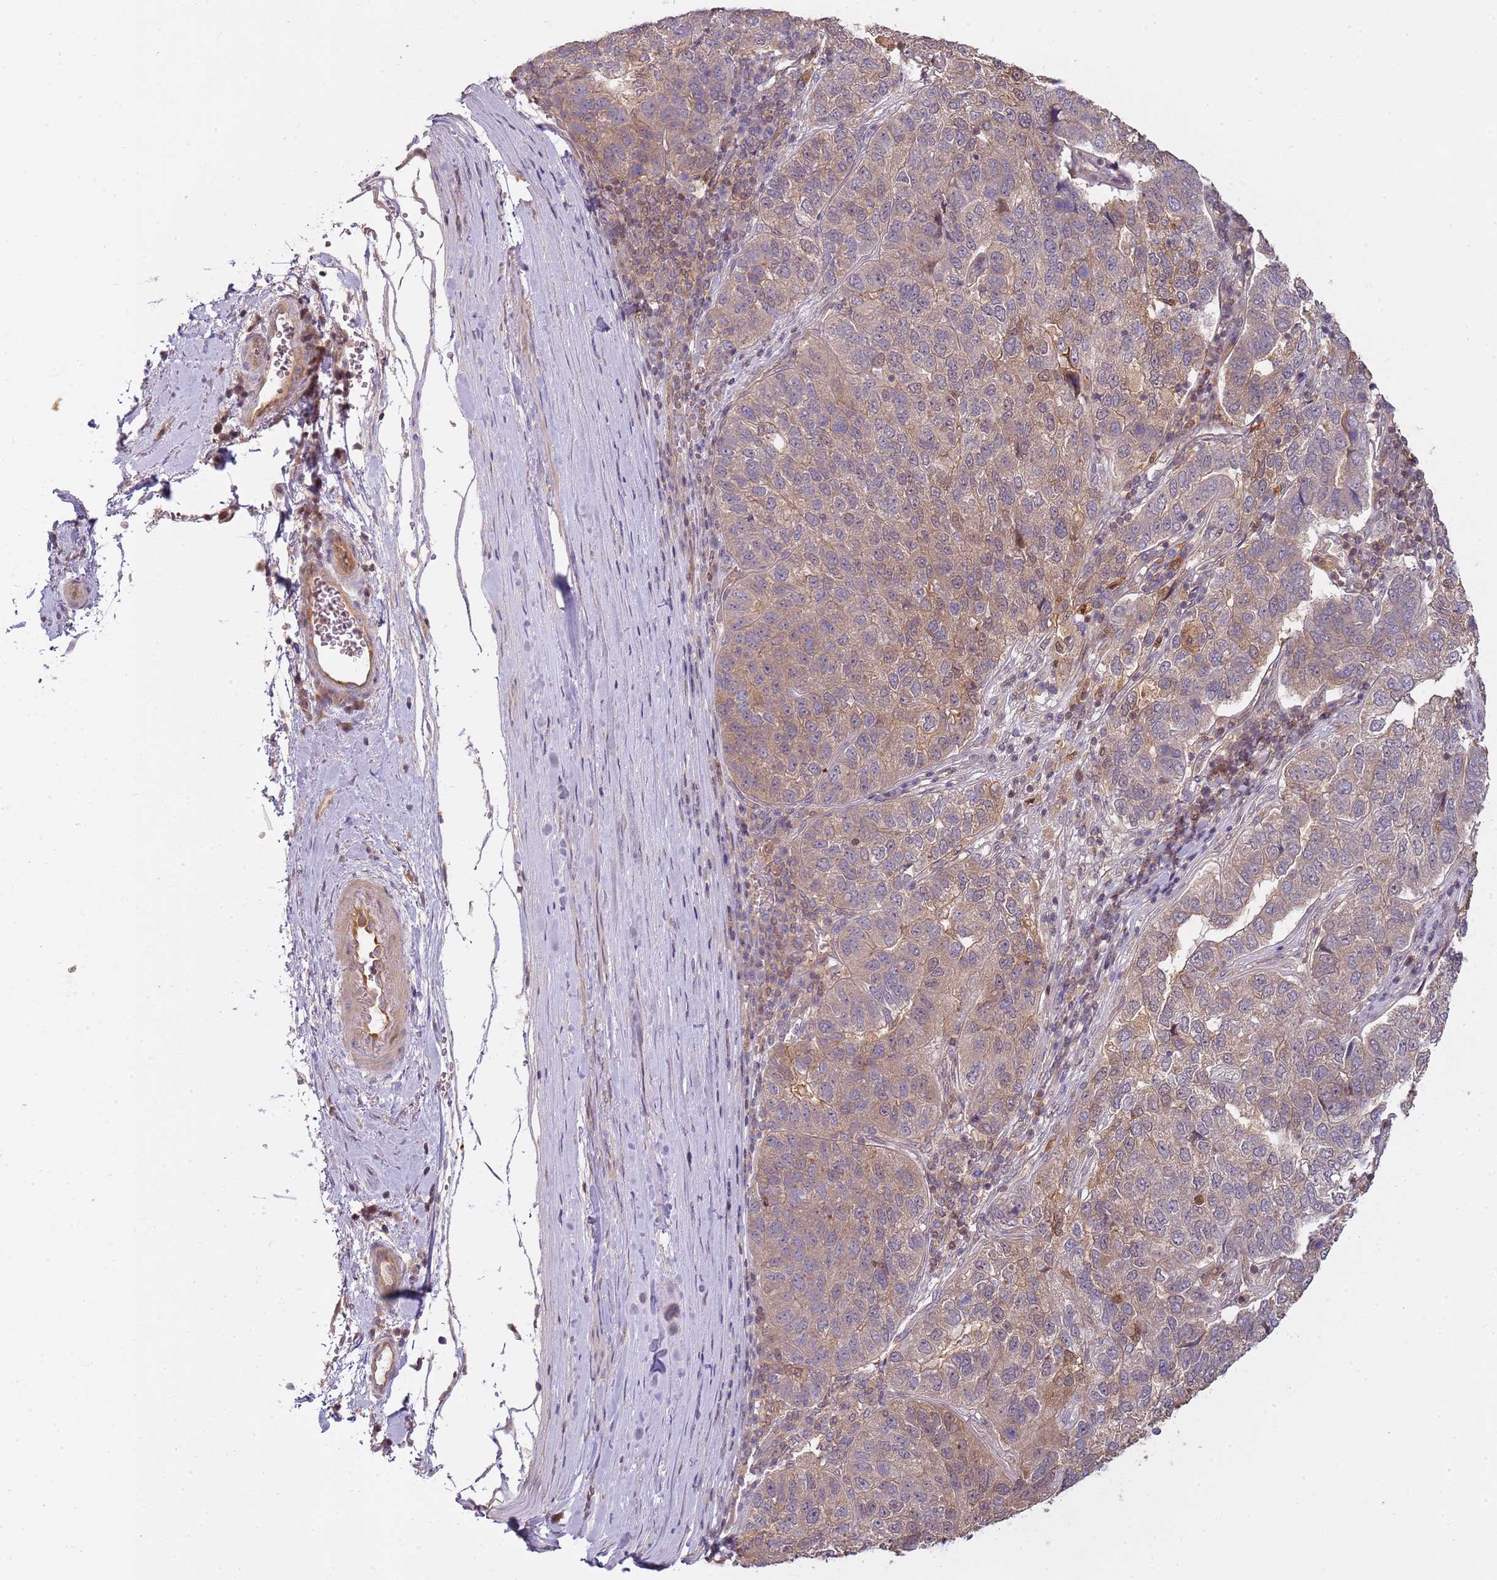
{"staining": {"intensity": "moderate", "quantity": "25%-75%", "location": "cytoplasmic/membranous"}, "tissue": "pancreatic cancer", "cell_type": "Tumor cells", "image_type": "cancer", "snomed": [{"axis": "morphology", "description": "Adenocarcinoma, NOS"}, {"axis": "topography", "description": "Pancreas"}], "caption": "Tumor cells demonstrate medium levels of moderate cytoplasmic/membranous expression in about 25%-75% of cells in human pancreatic cancer.", "gene": "GSTO2", "patient": {"sex": "female", "age": 61}}